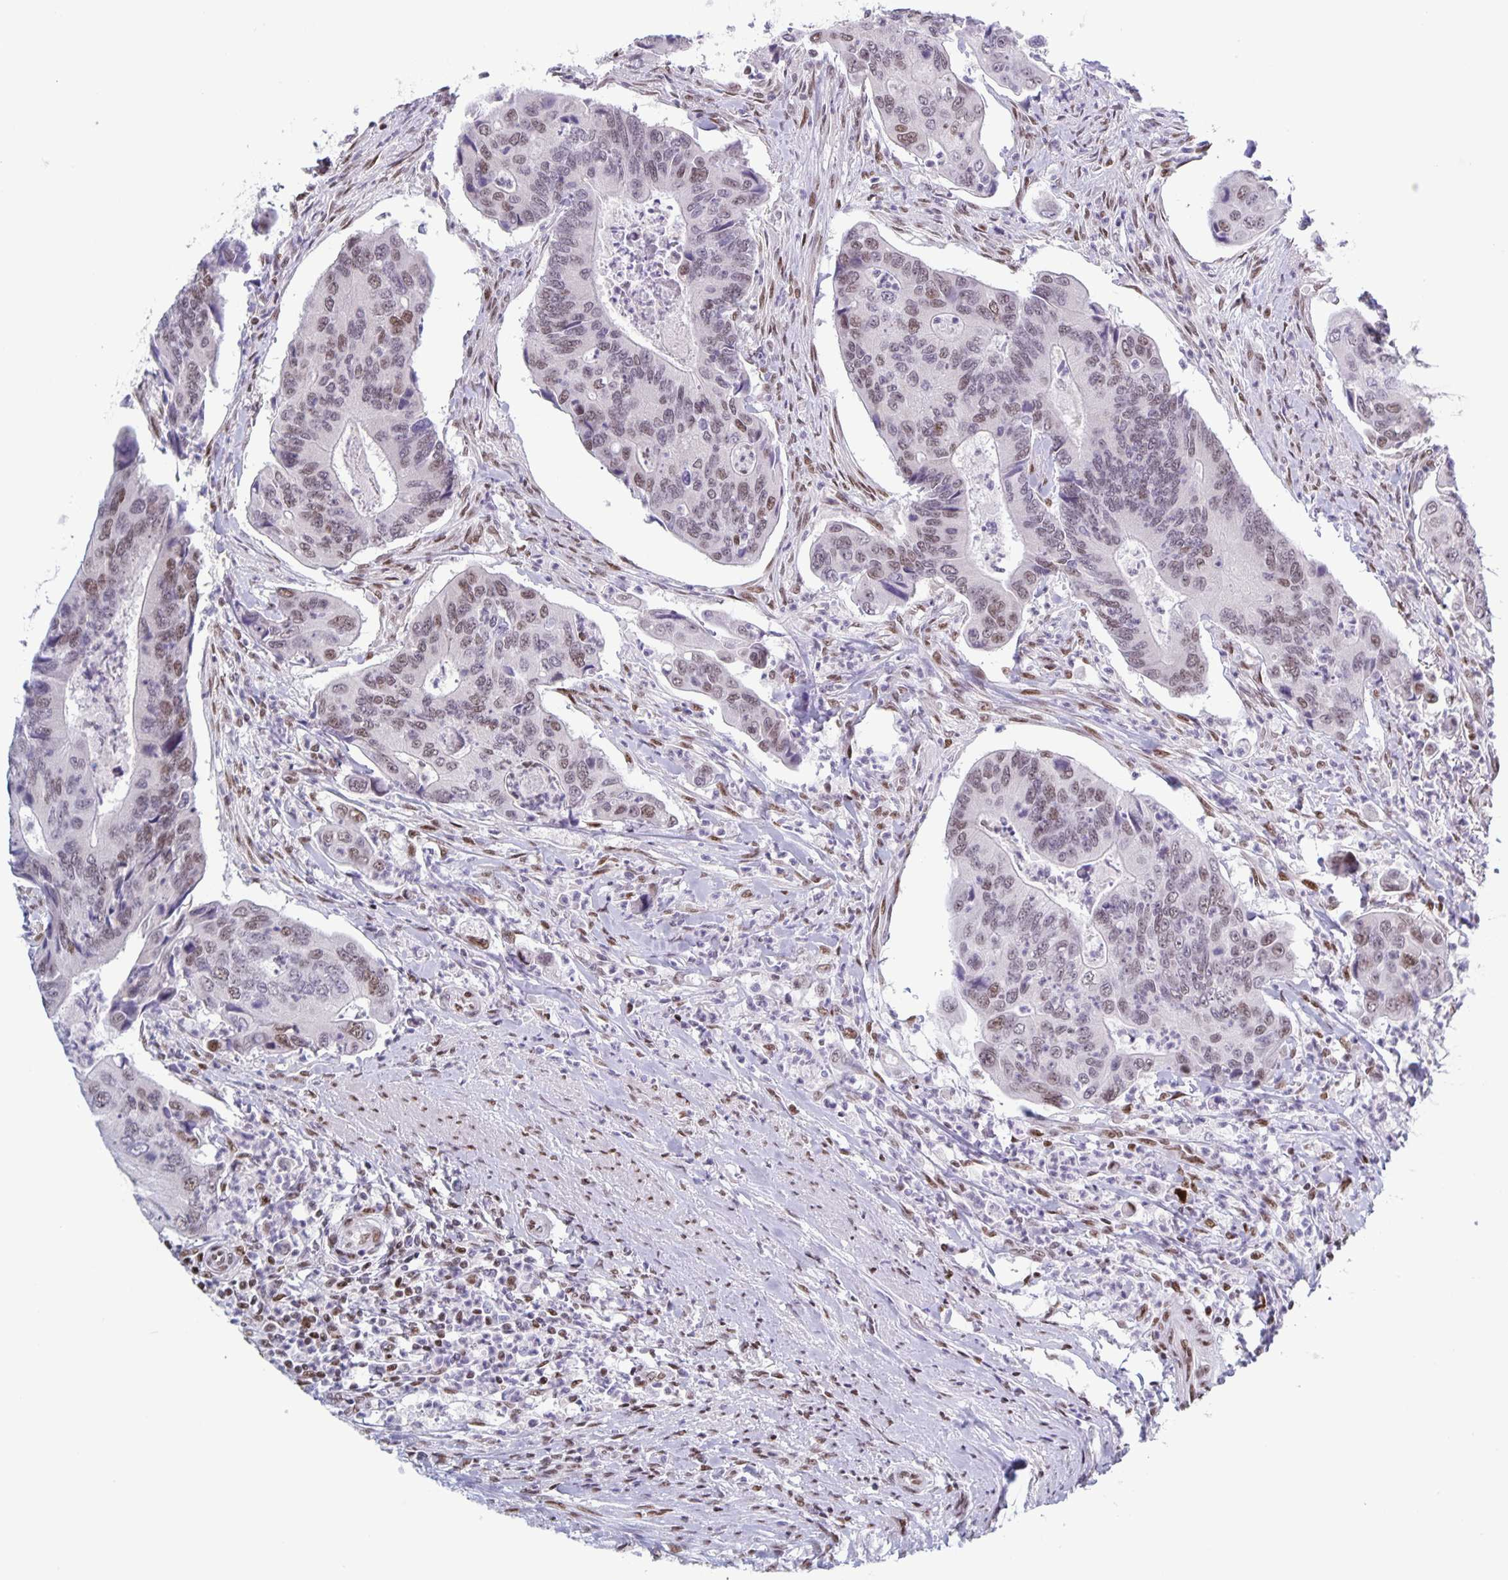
{"staining": {"intensity": "weak", "quantity": "25%-75%", "location": "nuclear"}, "tissue": "colorectal cancer", "cell_type": "Tumor cells", "image_type": "cancer", "snomed": [{"axis": "morphology", "description": "Adenocarcinoma, NOS"}, {"axis": "topography", "description": "Colon"}], "caption": "Colorectal cancer stained with a brown dye displays weak nuclear positive expression in approximately 25%-75% of tumor cells.", "gene": "JUND", "patient": {"sex": "female", "age": 67}}